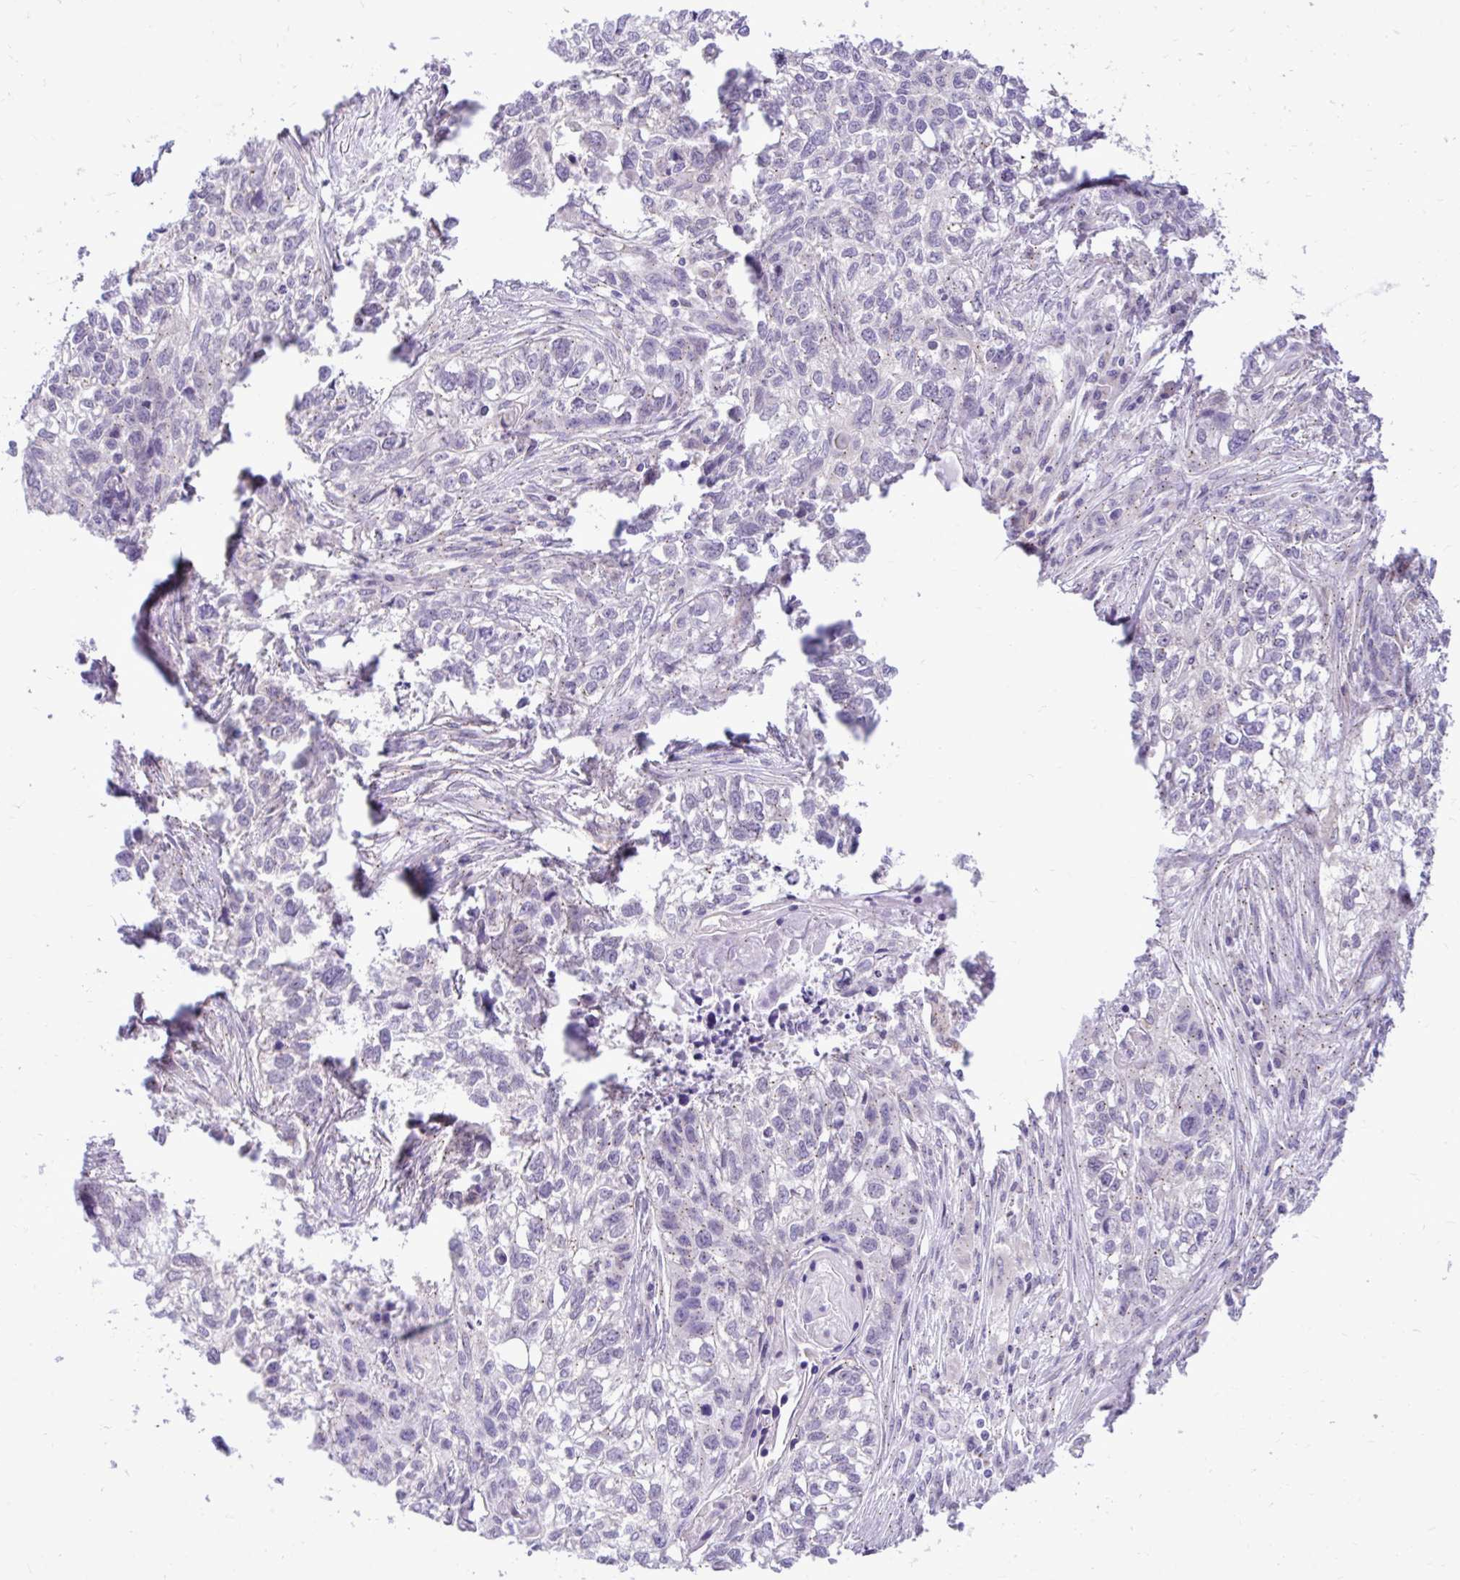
{"staining": {"intensity": "weak", "quantity": "<25%", "location": "cytoplasmic/membranous"}, "tissue": "lung cancer", "cell_type": "Tumor cells", "image_type": "cancer", "snomed": [{"axis": "morphology", "description": "Squamous cell carcinoma, NOS"}, {"axis": "topography", "description": "Lung"}], "caption": "Histopathology image shows no protein staining in tumor cells of lung cancer (squamous cell carcinoma) tissue. (Stains: DAB (3,3'-diaminobenzidine) immunohistochemistry with hematoxylin counter stain, Microscopy: brightfield microscopy at high magnification).", "gene": "CEACAM18", "patient": {"sex": "male", "age": 74}}